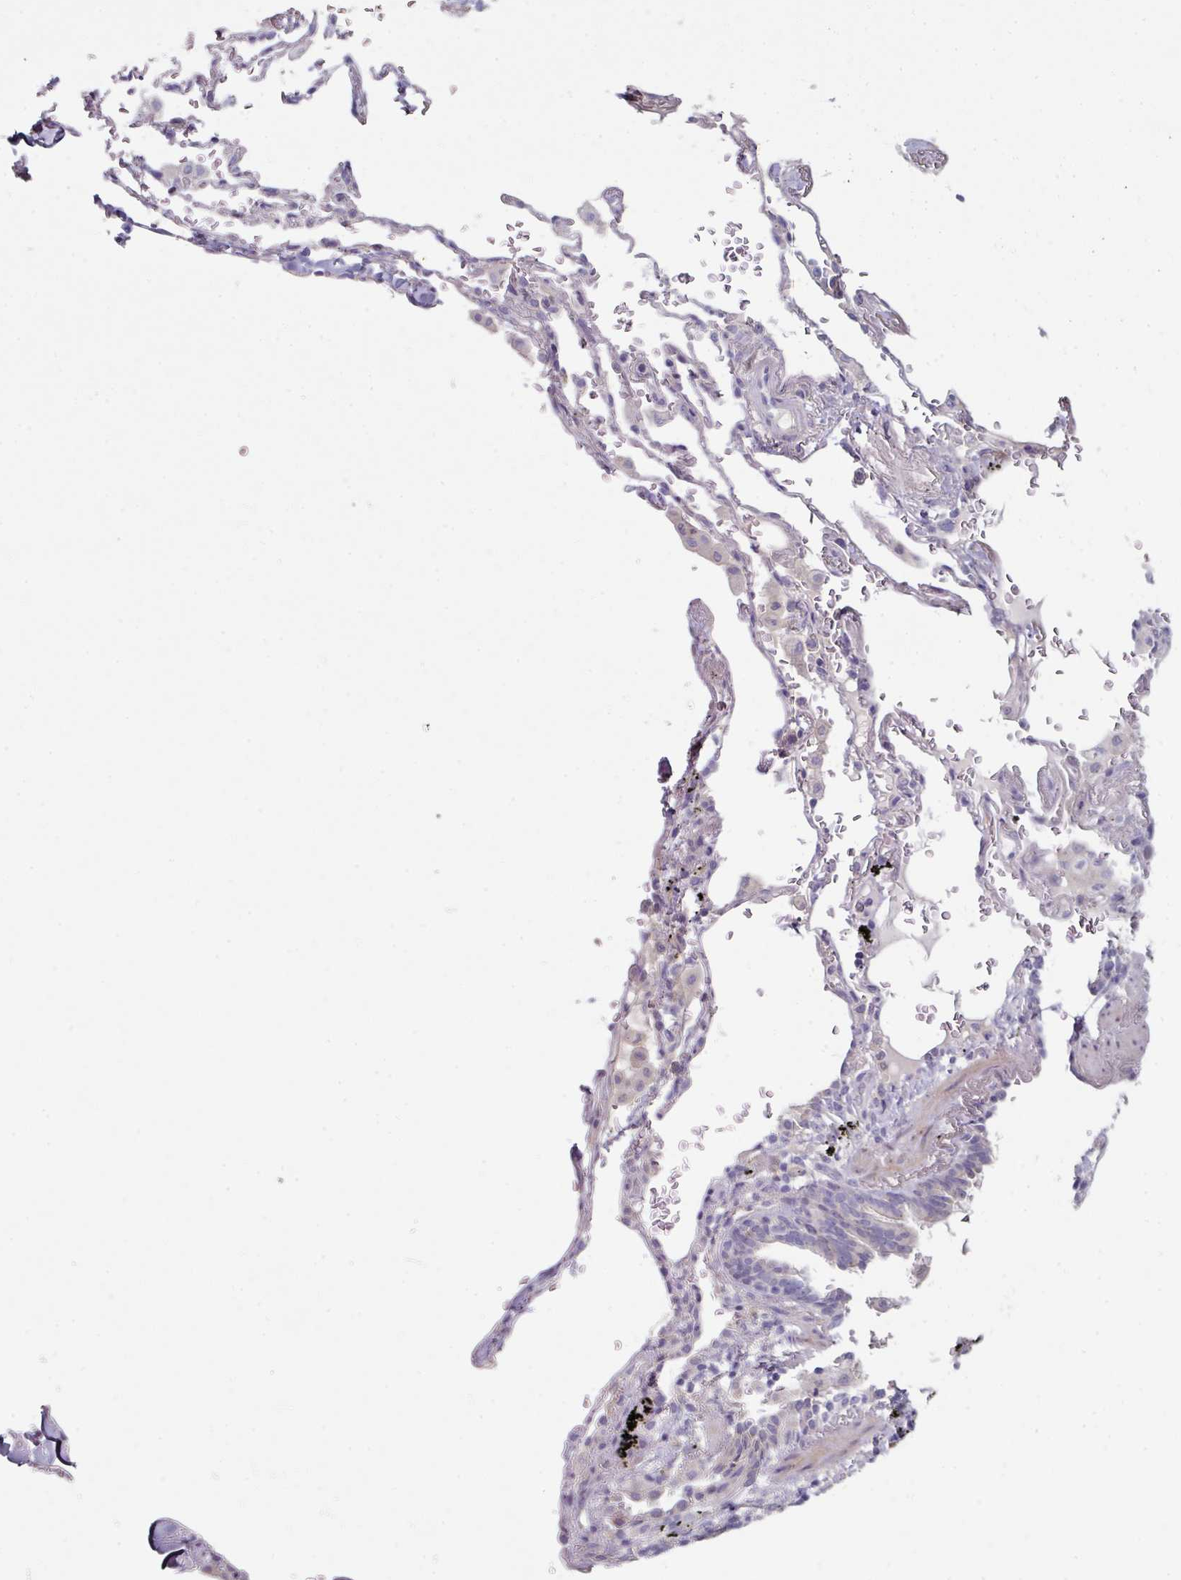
{"staining": {"intensity": "moderate", "quantity": "<25%", "location": "cytoplasmic/membranous"}, "tissue": "soft tissue", "cell_type": "Chondrocytes", "image_type": "normal", "snomed": [{"axis": "morphology", "description": "Normal tissue, NOS"}, {"axis": "topography", "description": "Cartilage tissue"}, {"axis": "topography", "description": "Bronchus"}], "caption": "Protein positivity by immunohistochemistry exhibits moderate cytoplasmic/membranous positivity in about <25% of chondrocytes in normal soft tissue. The staining is performed using DAB brown chromogen to label protein expression. The nuclei are counter-stained blue using hematoxylin.", "gene": "WSB2", "patient": {"sex": "female", "age": 72}}